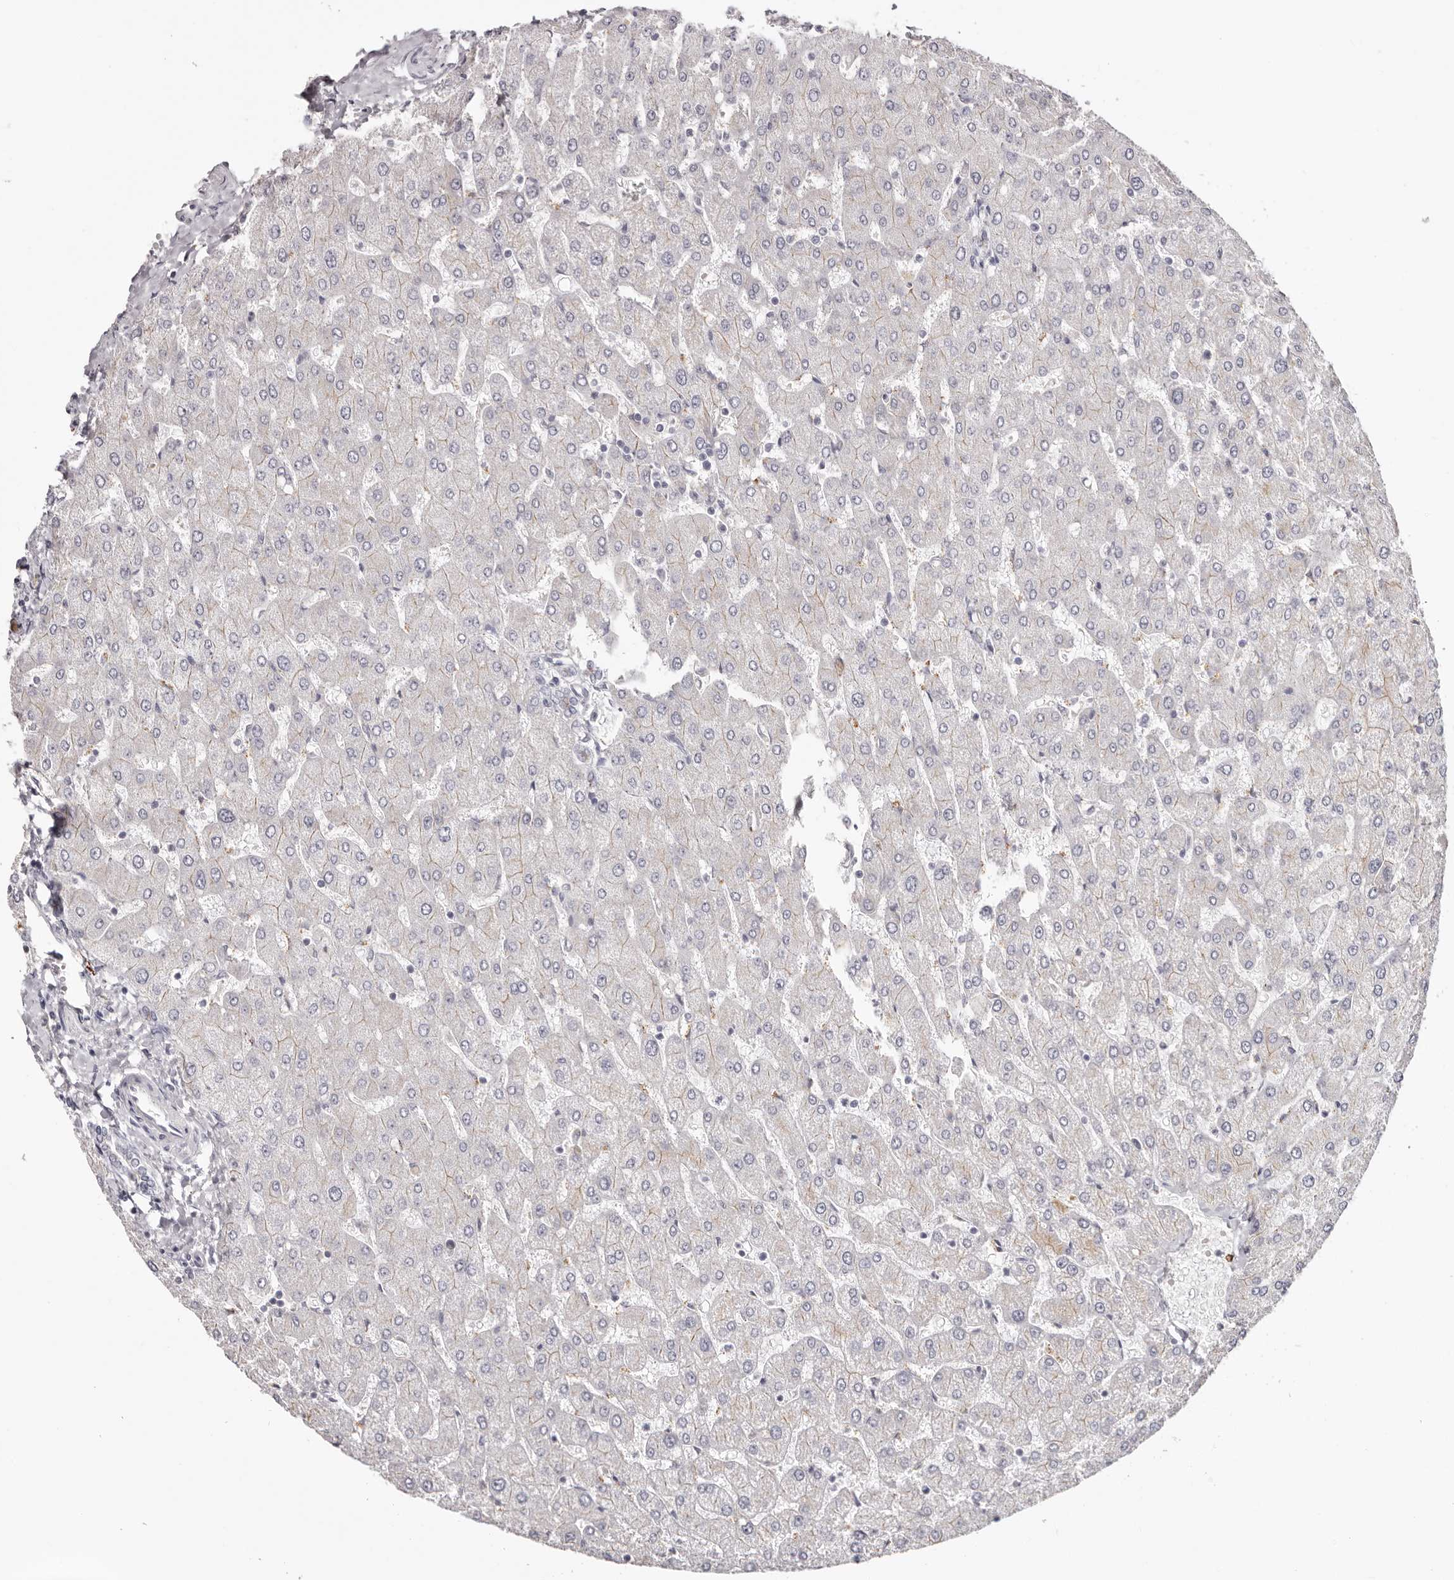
{"staining": {"intensity": "negative", "quantity": "none", "location": "none"}, "tissue": "liver", "cell_type": "Cholangiocytes", "image_type": "normal", "snomed": [{"axis": "morphology", "description": "Normal tissue, NOS"}, {"axis": "topography", "description": "Liver"}], "caption": "Immunohistochemistry (IHC) of unremarkable liver demonstrates no positivity in cholangiocytes.", "gene": "PCDHB6", "patient": {"sex": "male", "age": 55}}